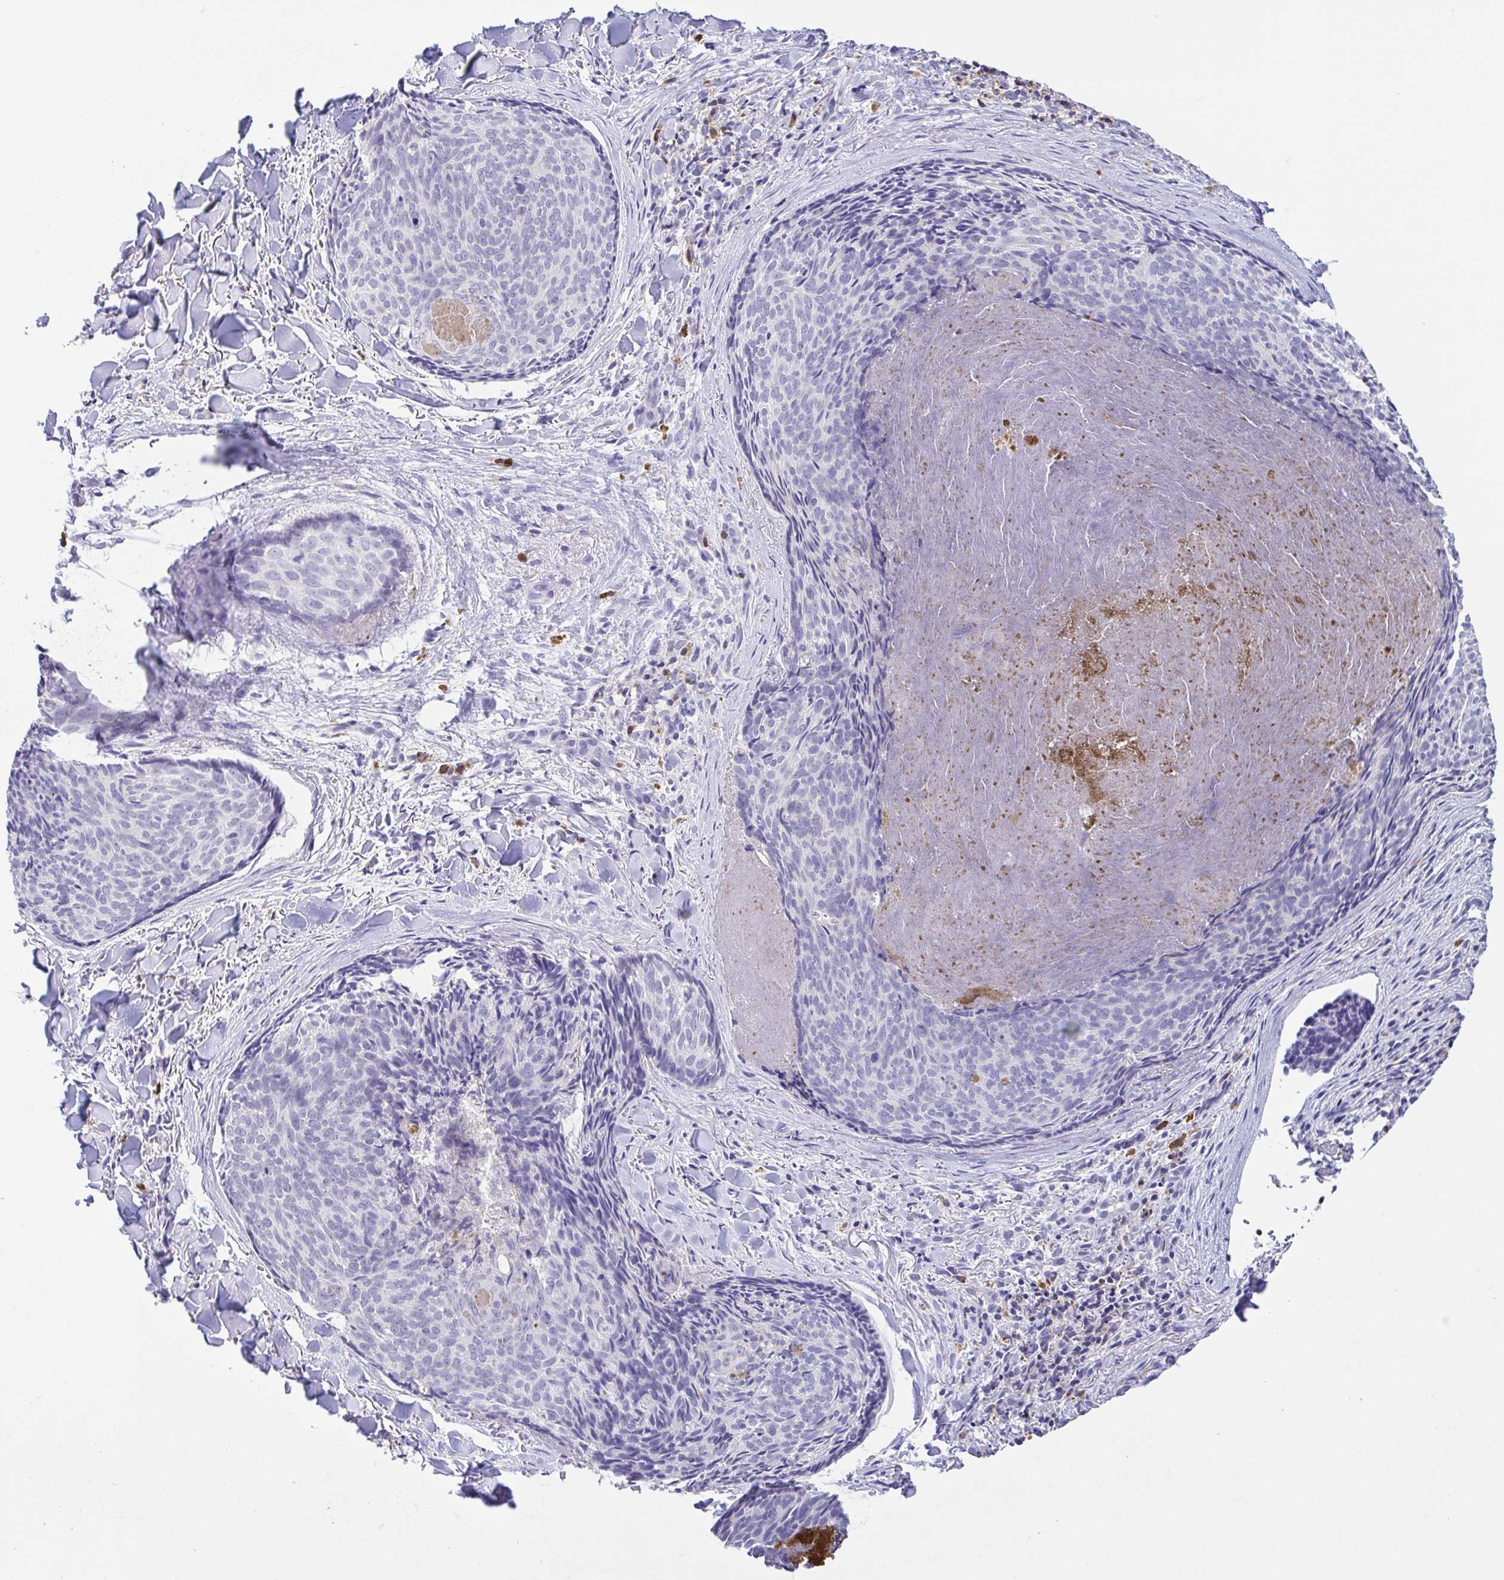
{"staining": {"intensity": "negative", "quantity": "none", "location": "none"}, "tissue": "skin cancer", "cell_type": "Tumor cells", "image_type": "cancer", "snomed": [{"axis": "morphology", "description": "Basal cell carcinoma"}, {"axis": "topography", "description": "Skin"}], "caption": "The histopathology image shows no staining of tumor cells in basal cell carcinoma (skin).", "gene": "PGLYRP1", "patient": {"sex": "female", "age": 82}}